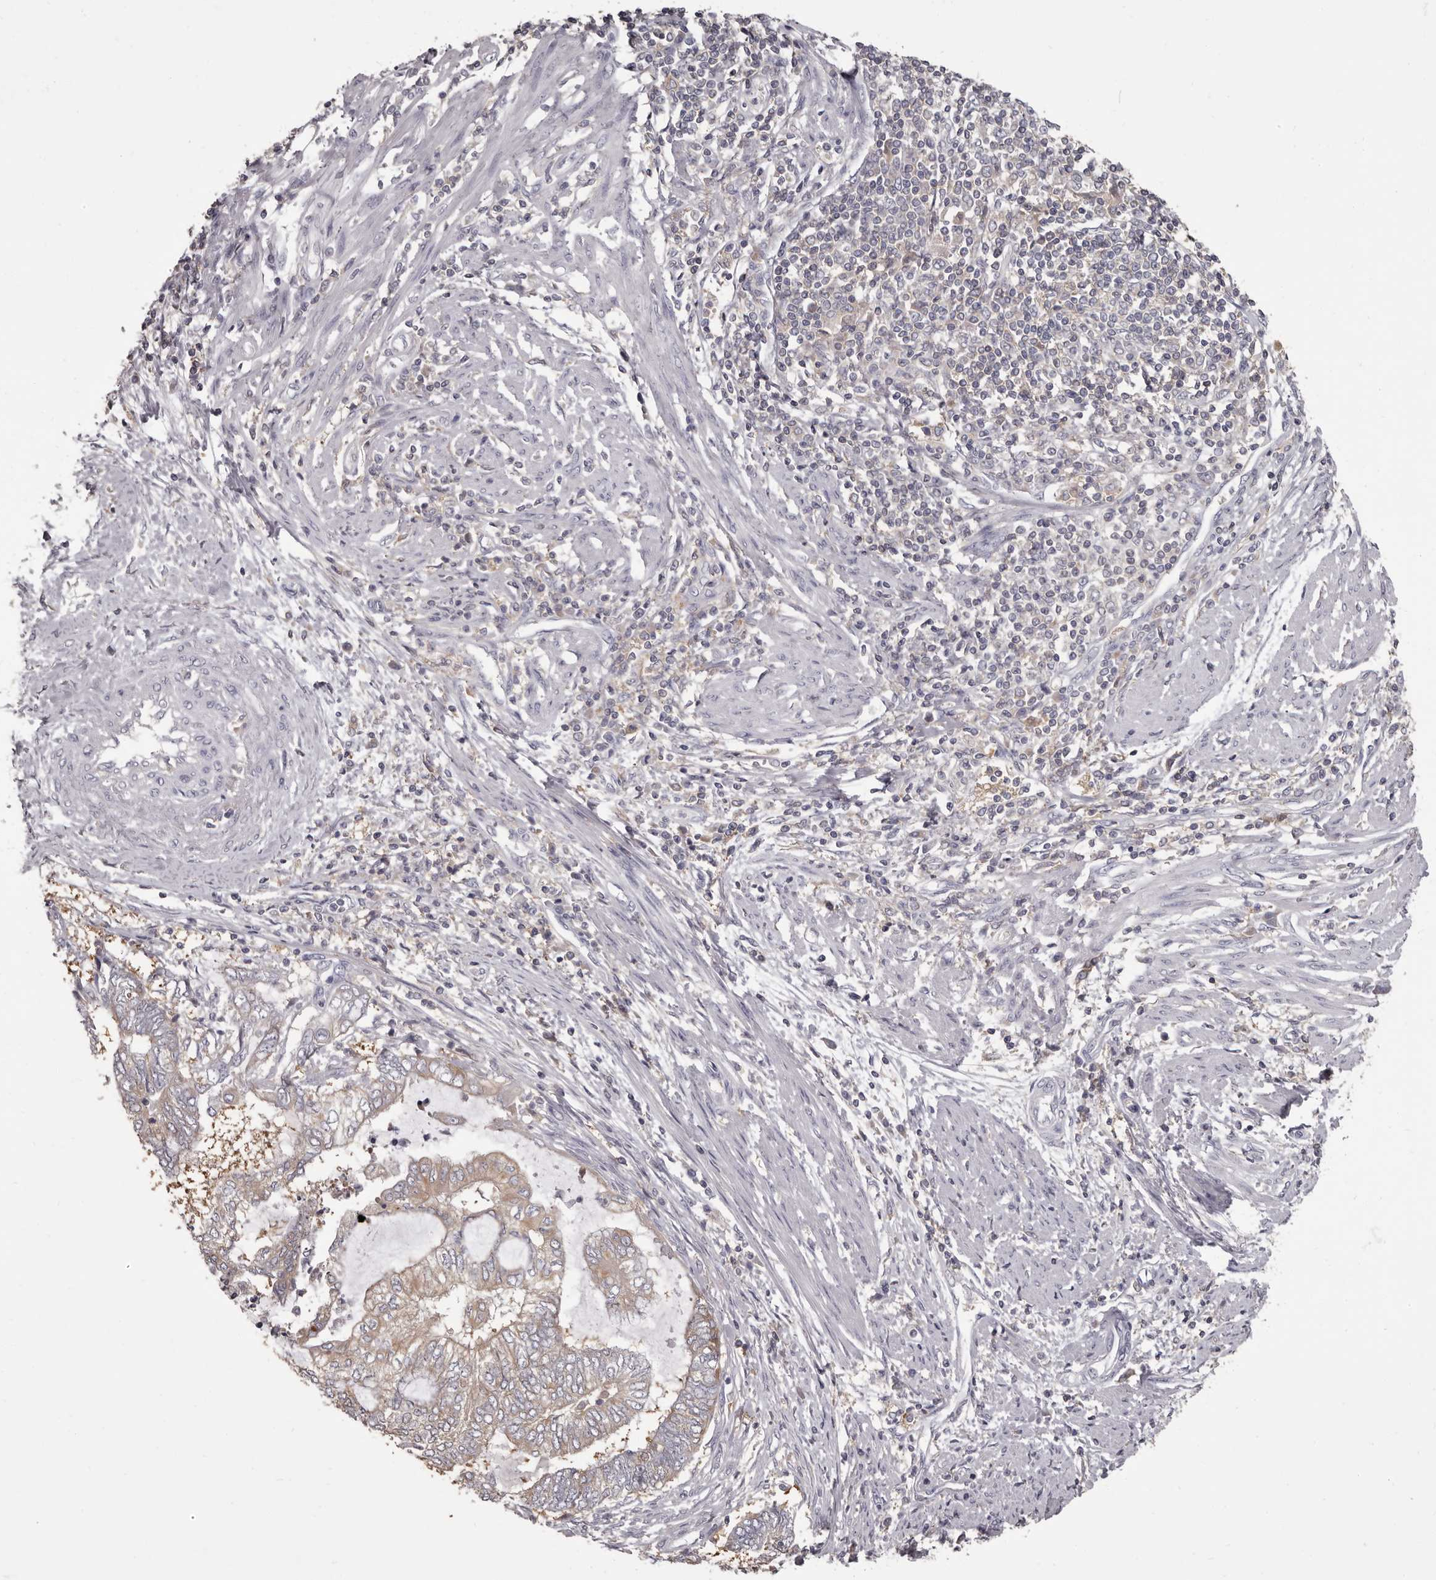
{"staining": {"intensity": "weak", "quantity": "25%-75%", "location": "cytoplasmic/membranous"}, "tissue": "endometrial cancer", "cell_type": "Tumor cells", "image_type": "cancer", "snomed": [{"axis": "morphology", "description": "Adenocarcinoma, NOS"}, {"axis": "topography", "description": "Uterus"}, {"axis": "topography", "description": "Endometrium"}], "caption": "Endometrial adenocarcinoma stained for a protein (brown) displays weak cytoplasmic/membranous positive staining in about 25%-75% of tumor cells.", "gene": "APEH", "patient": {"sex": "female", "age": 70}}